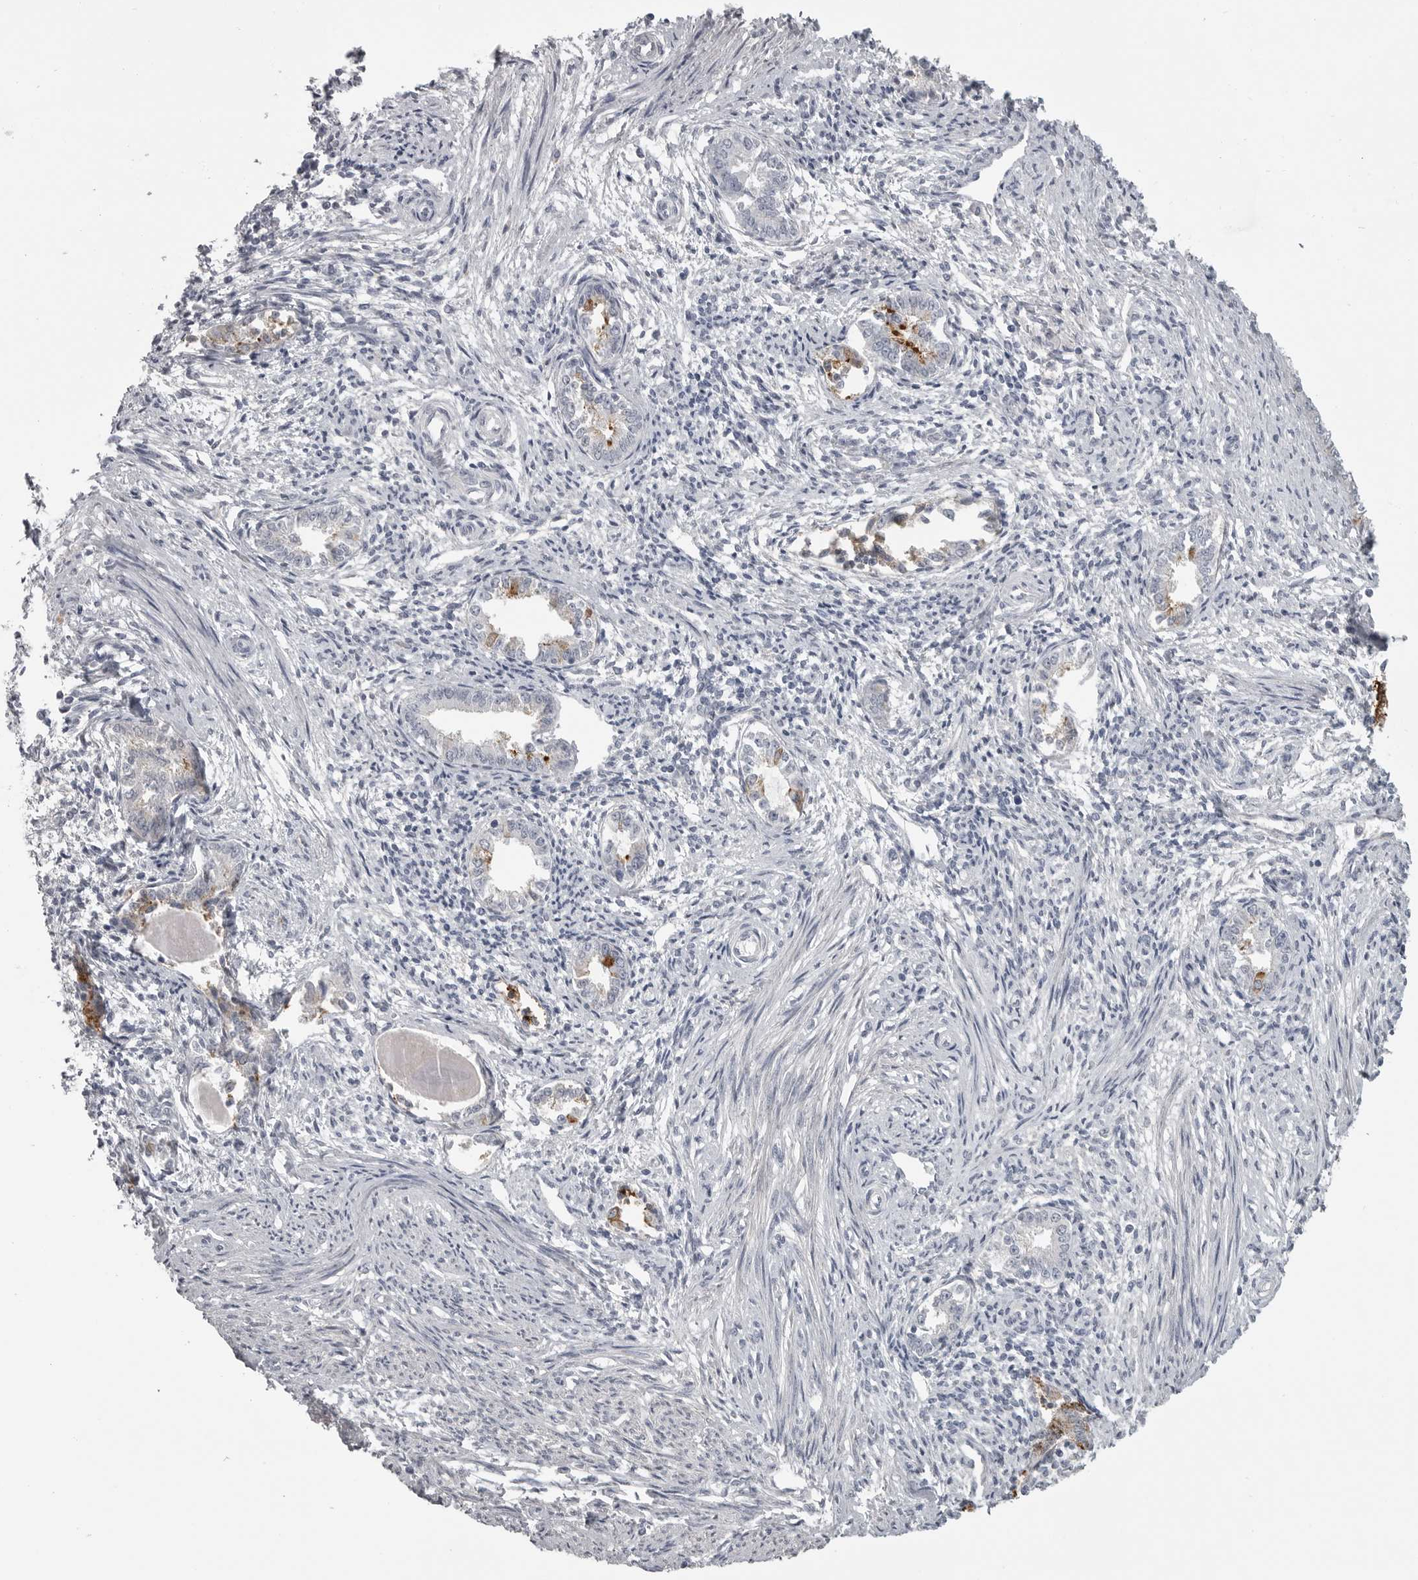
{"staining": {"intensity": "negative", "quantity": "none", "location": "none"}, "tissue": "endometrium", "cell_type": "Cells in endometrial stroma", "image_type": "normal", "snomed": [{"axis": "morphology", "description": "Normal tissue, NOS"}, {"axis": "topography", "description": "Endometrium"}], "caption": "A photomicrograph of endometrium stained for a protein demonstrates no brown staining in cells in endometrial stroma.", "gene": "SERPING1", "patient": {"sex": "female", "age": 56}}